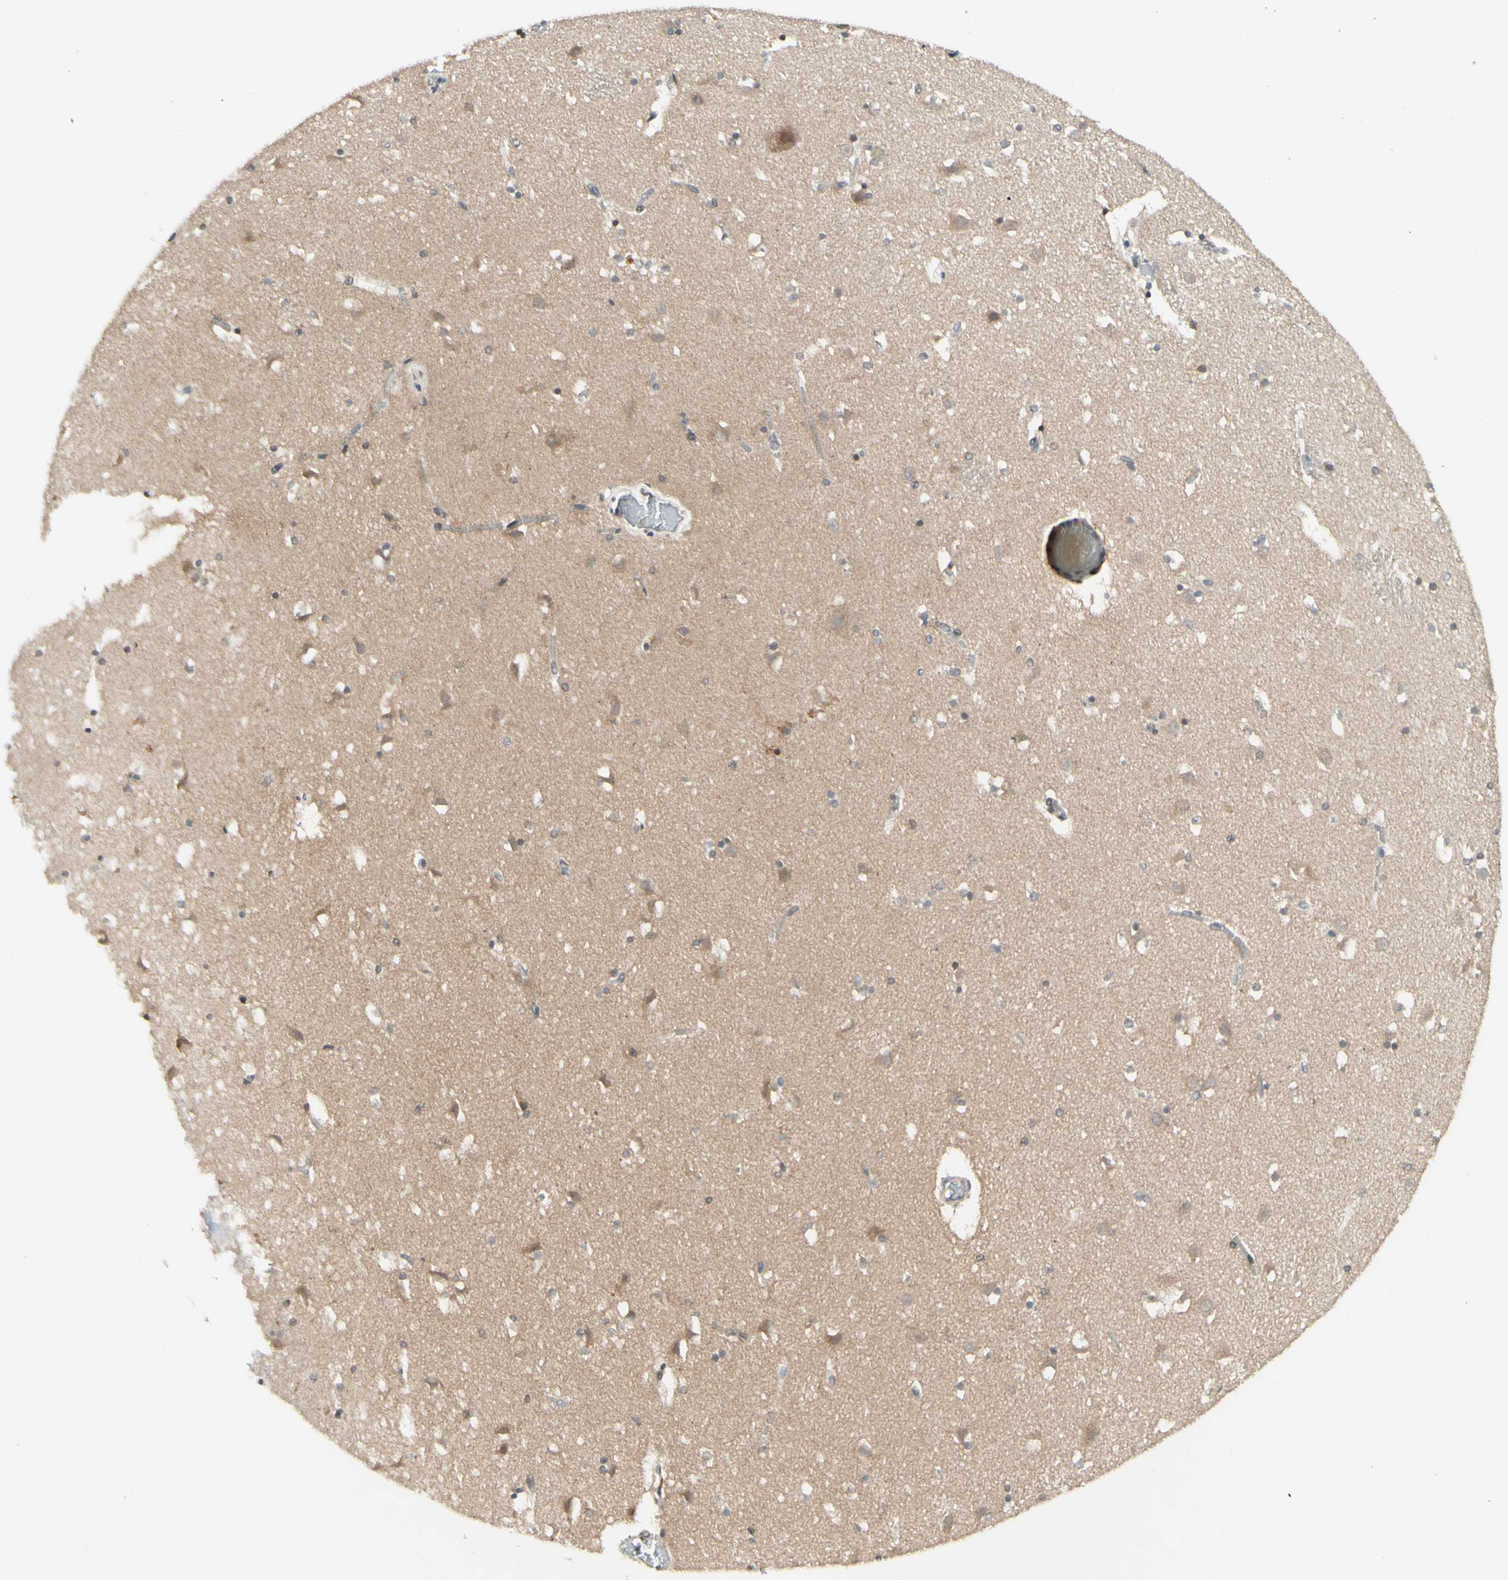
{"staining": {"intensity": "moderate", "quantity": "25%-75%", "location": "cytoplasmic/membranous"}, "tissue": "caudate", "cell_type": "Glial cells", "image_type": "normal", "snomed": [{"axis": "morphology", "description": "Normal tissue, NOS"}, {"axis": "topography", "description": "Lateral ventricle wall"}], "caption": "IHC micrograph of normal caudate: human caudate stained using IHC demonstrates medium levels of moderate protein expression localized specifically in the cytoplasmic/membranous of glial cells, appearing as a cytoplasmic/membranous brown color.", "gene": "ZW10", "patient": {"sex": "male", "age": 45}}